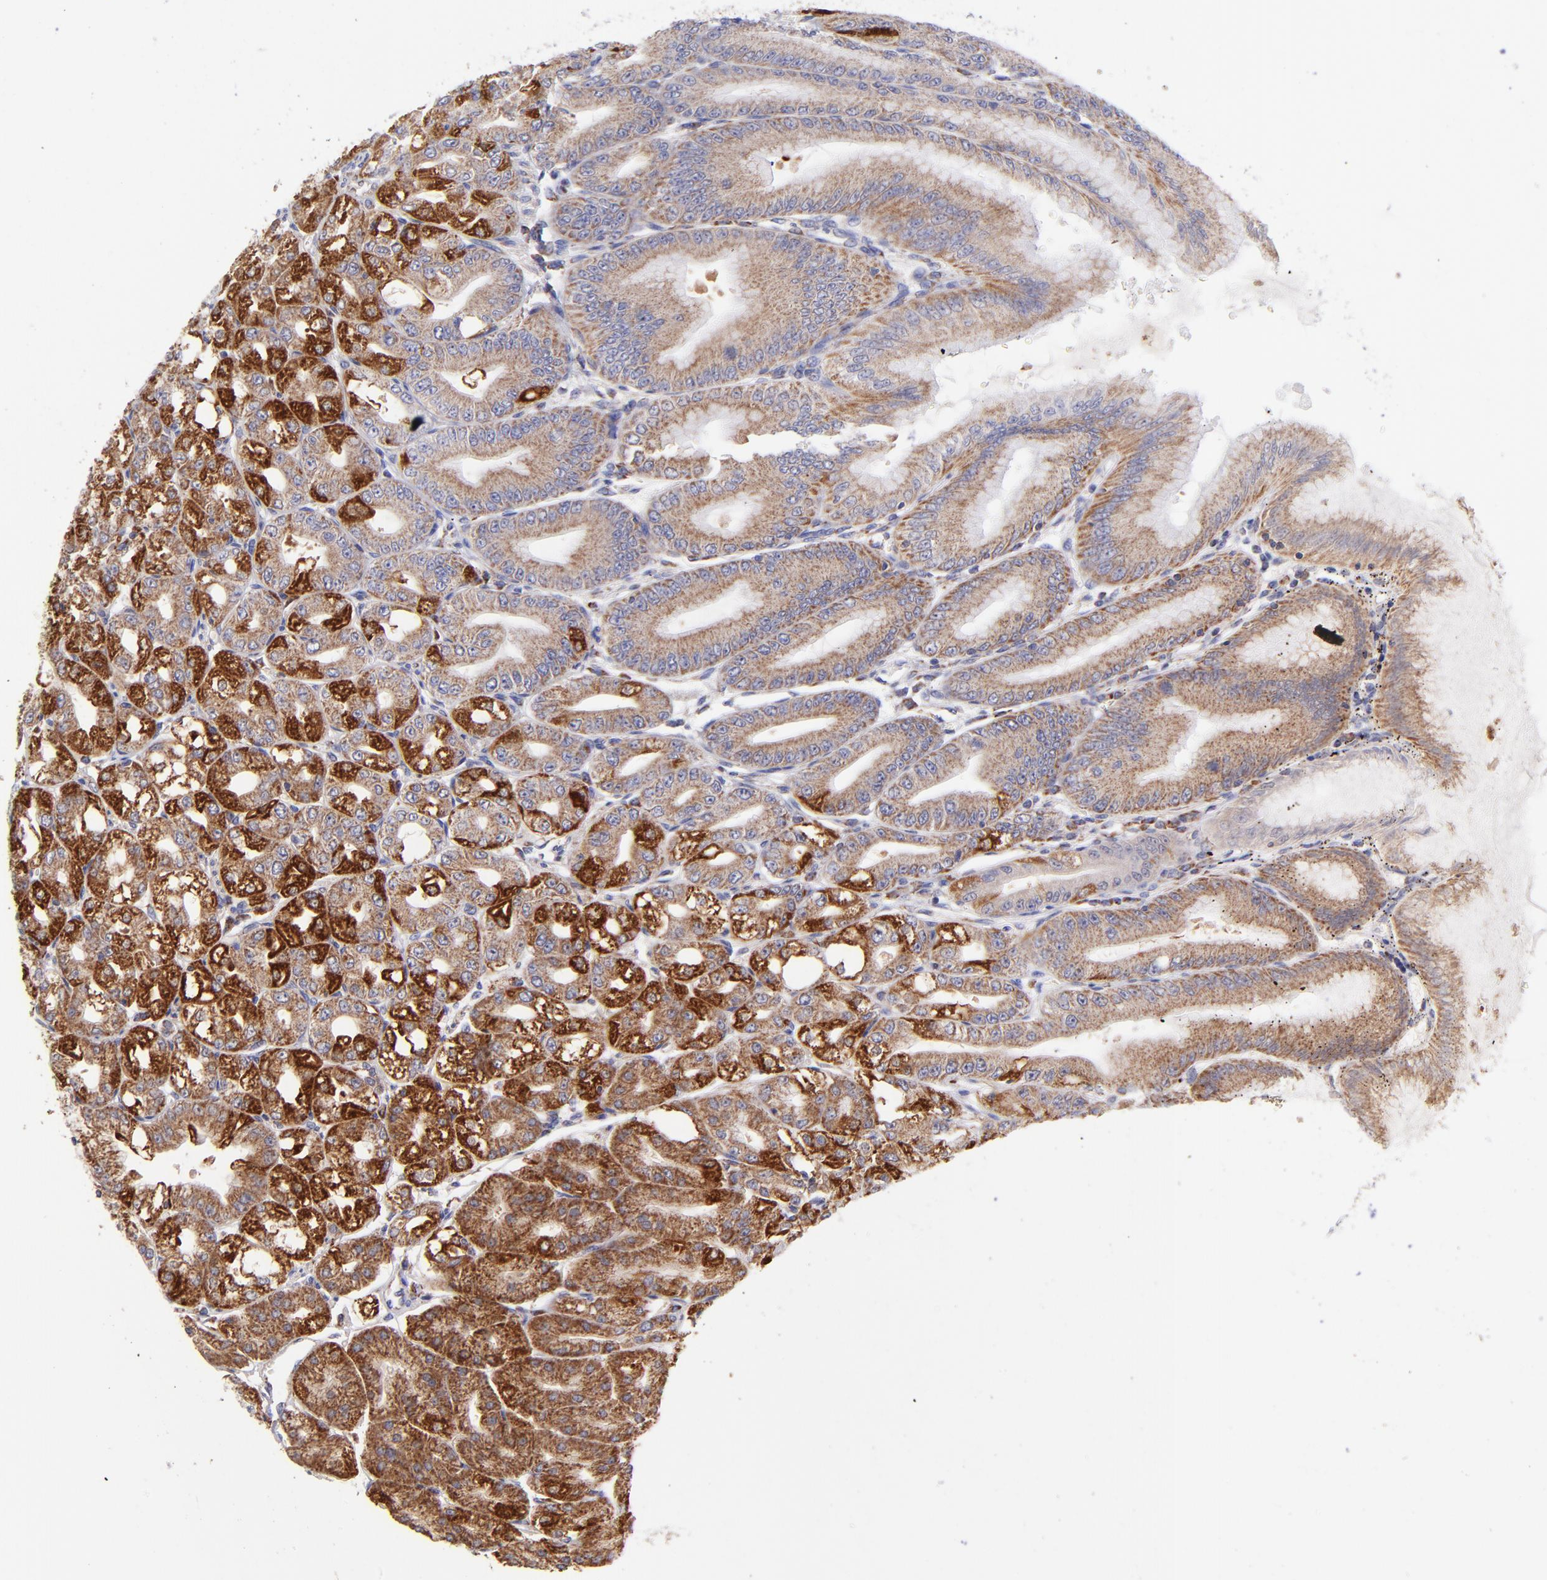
{"staining": {"intensity": "moderate", "quantity": ">75%", "location": "cytoplasmic/membranous"}, "tissue": "stomach", "cell_type": "Glandular cells", "image_type": "normal", "snomed": [{"axis": "morphology", "description": "Normal tissue, NOS"}, {"axis": "topography", "description": "Stomach, lower"}], "caption": "Stomach stained with DAB (3,3'-diaminobenzidine) IHC exhibits medium levels of moderate cytoplasmic/membranous expression in approximately >75% of glandular cells. (IHC, brightfield microscopy, high magnification).", "gene": "NDUFB7", "patient": {"sex": "male", "age": 71}}